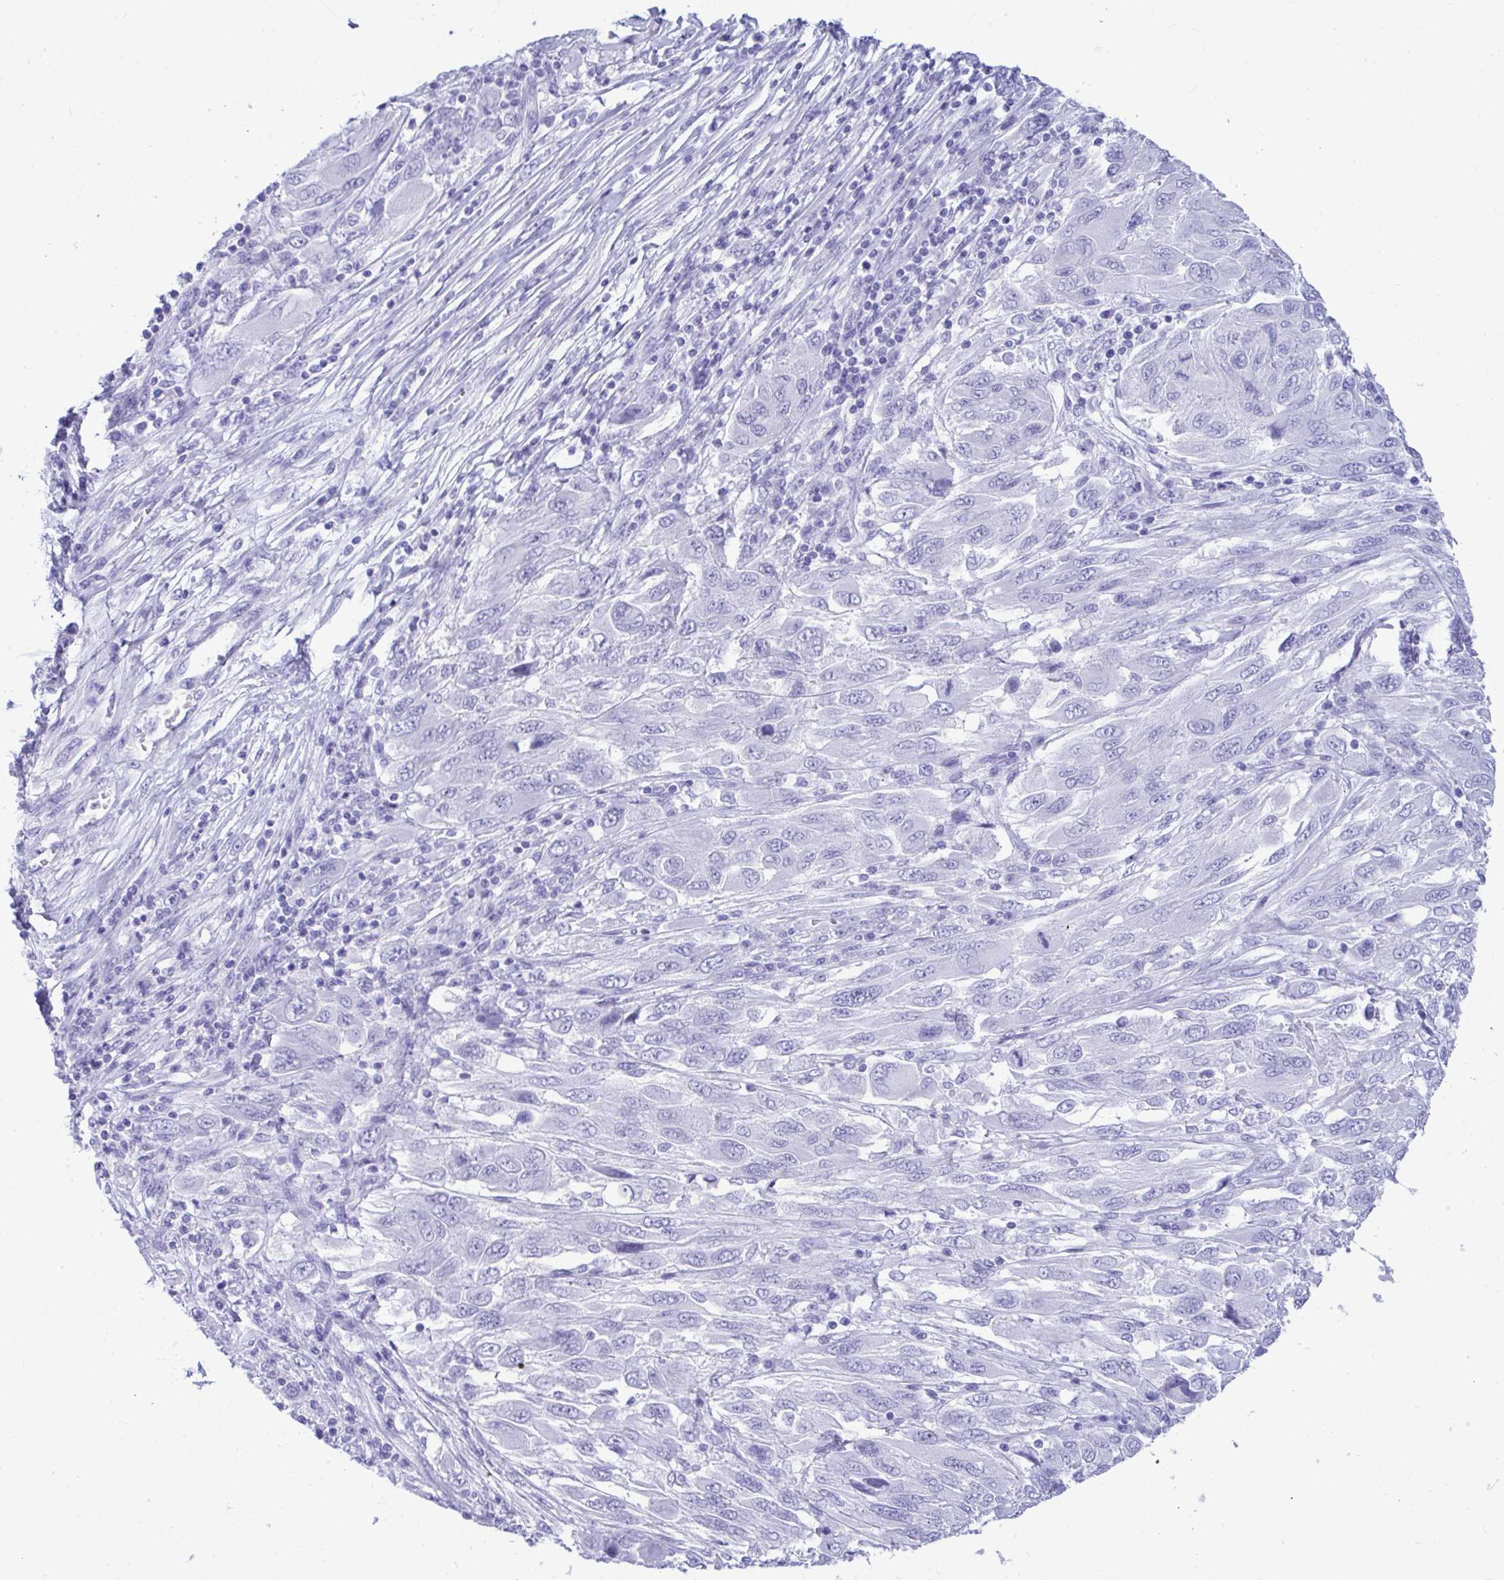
{"staining": {"intensity": "negative", "quantity": "none", "location": "none"}, "tissue": "melanoma", "cell_type": "Tumor cells", "image_type": "cancer", "snomed": [{"axis": "morphology", "description": "Malignant melanoma, NOS"}, {"axis": "topography", "description": "Skin"}], "caption": "This photomicrograph is of melanoma stained with IHC to label a protein in brown with the nuclei are counter-stained blue. There is no expression in tumor cells.", "gene": "SHISA8", "patient": {"sex": "female", "age": 91}}